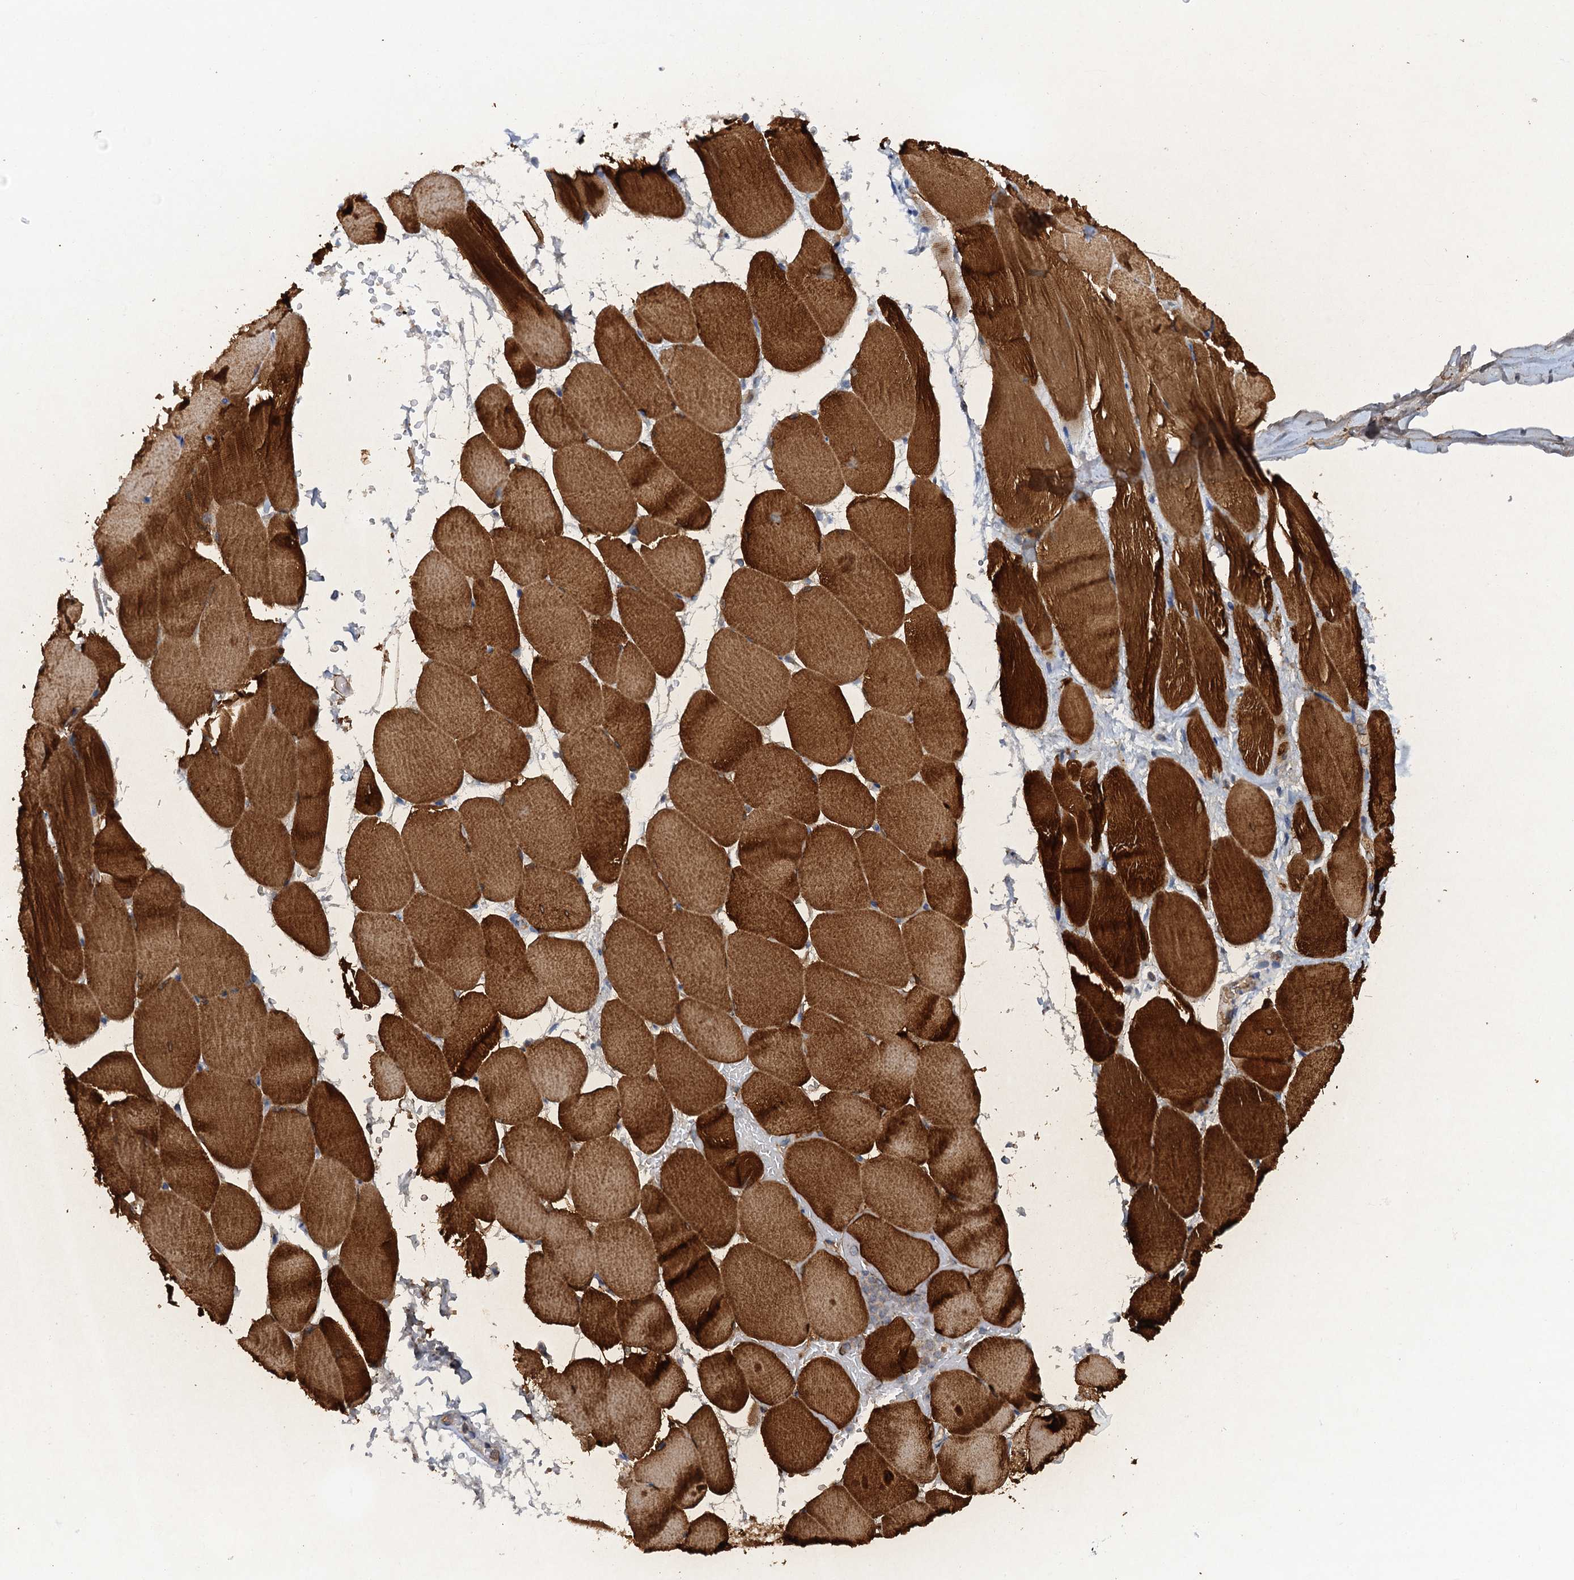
{"staining": {"intensity": "strong", "quantity": ">75%", "location": "cytoplasmic/membranous"}, "tissue": "skeletal muscle", "cell_type": "Myocytes", "image_type": "normal", "snomed": [{"axis": "morphology", "description": "Normal tissue, NOS"}, {"axis": "topography", "description": "Skeletal muscle"}, {"axis": "topography", "description": "Parathyroid gland"}], "caption": "A brown stain highlights strong cytoplasmic/membranous staining of a protein in myocytes of normal human skeletal muscle.", "gene": "HAPLN3", "patient": {"sex": "female", "age": 37}}